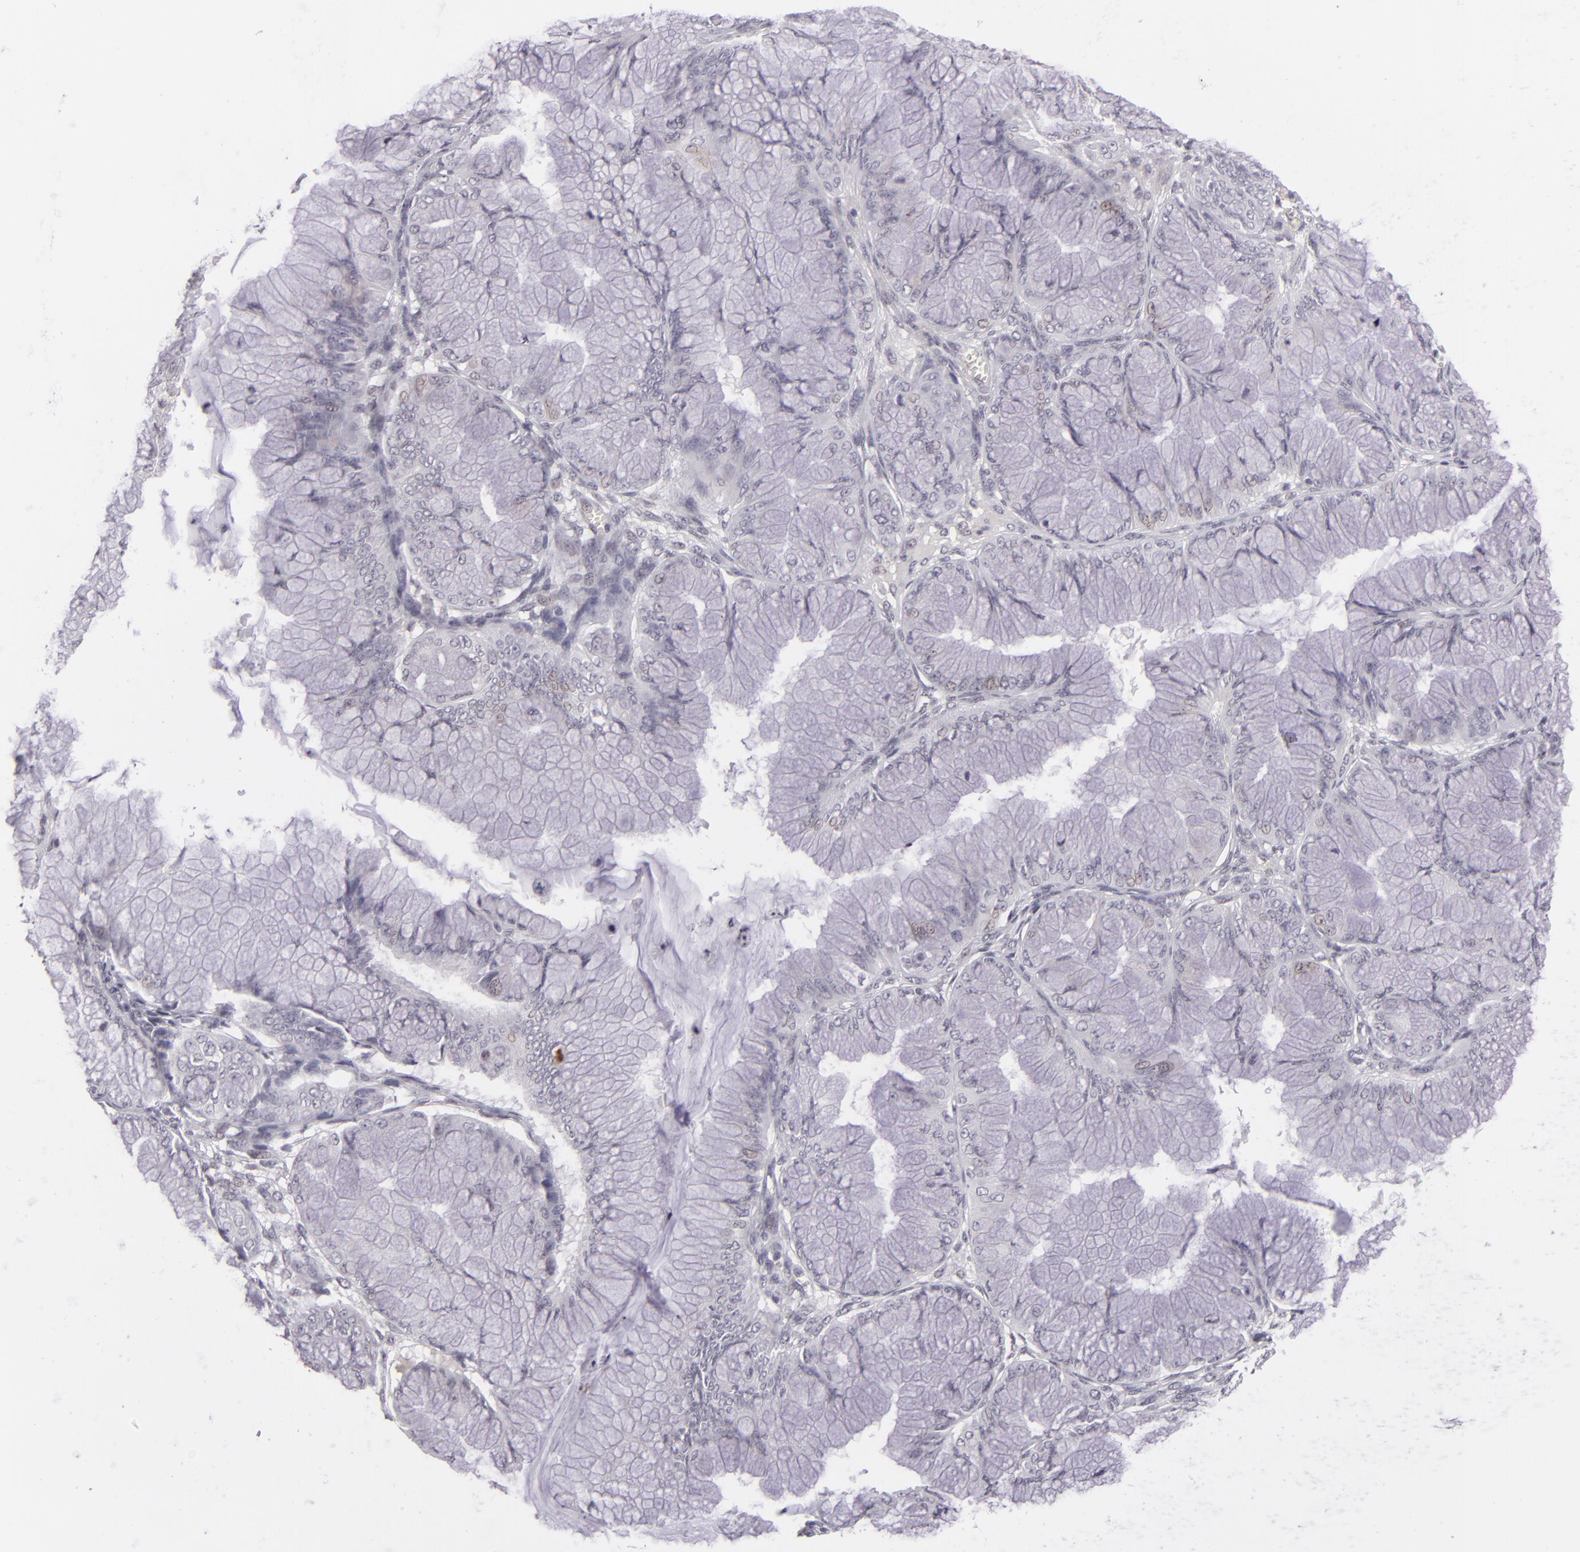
{"staining": {"intensity": "negative", "quantity": "none", "location": "none"}, "tissue": "ovarian cancer", "cell_type": "Tumor cells", "image_type": "cancer", "snomed": [{"axis": "morphology", "description": "Cystadenocarcinoma, mucinous, NOS"}, {"axis": "topography", "description": "Ovary"}], "caption": "IHC of mucinous cystadenocarcinoma (ovarian) demonstrates no staining in tumor cells.", "gene": "ZNF205", "patient": {"sex": "female", "age": 63}}